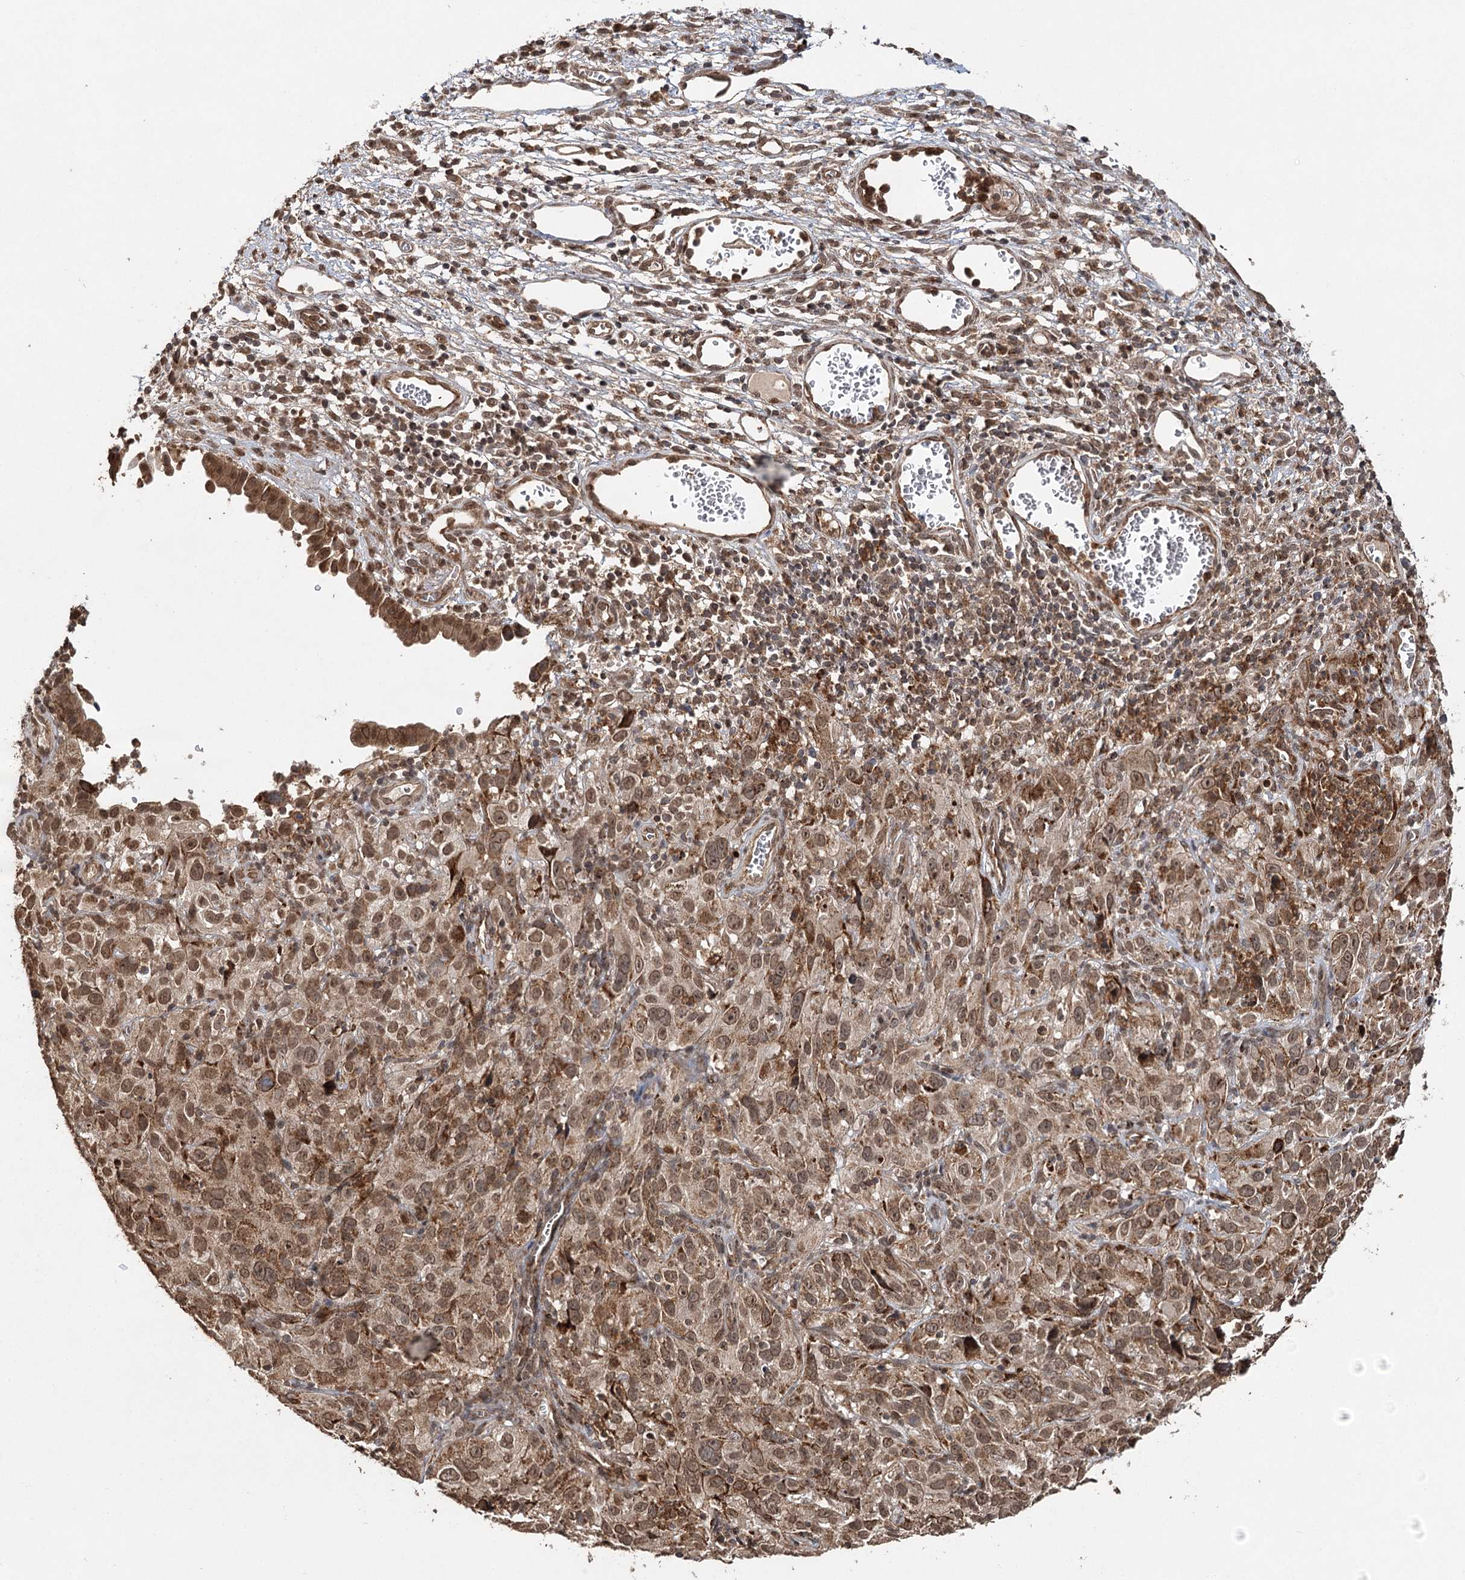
{"staining": {"intensity": "moderate", "quantity": ">75%", "location": "cytoplasmic/membranous,nuclear"}, "tissue": "cervical cancer", "cell_type": "Tumor cells", "image_type": "cancer", "snomed": [{"axis": "morphology", "description": "Squamous cell carcinoma, NOS"}, {"axis": "topography", "description": "Cervix"}], "caption": "IHC (DAB) staining of human cervical squamous cell carcinoma shows moderate cytoplasmic/membranous and nuclear protein staining in approximately >75% of tumor cells. (brown staining indicates protein expression, while blue staining denotes nuclei).", "gene": "ZNRF3", "patient": {"sex": "female", "age": 32}}